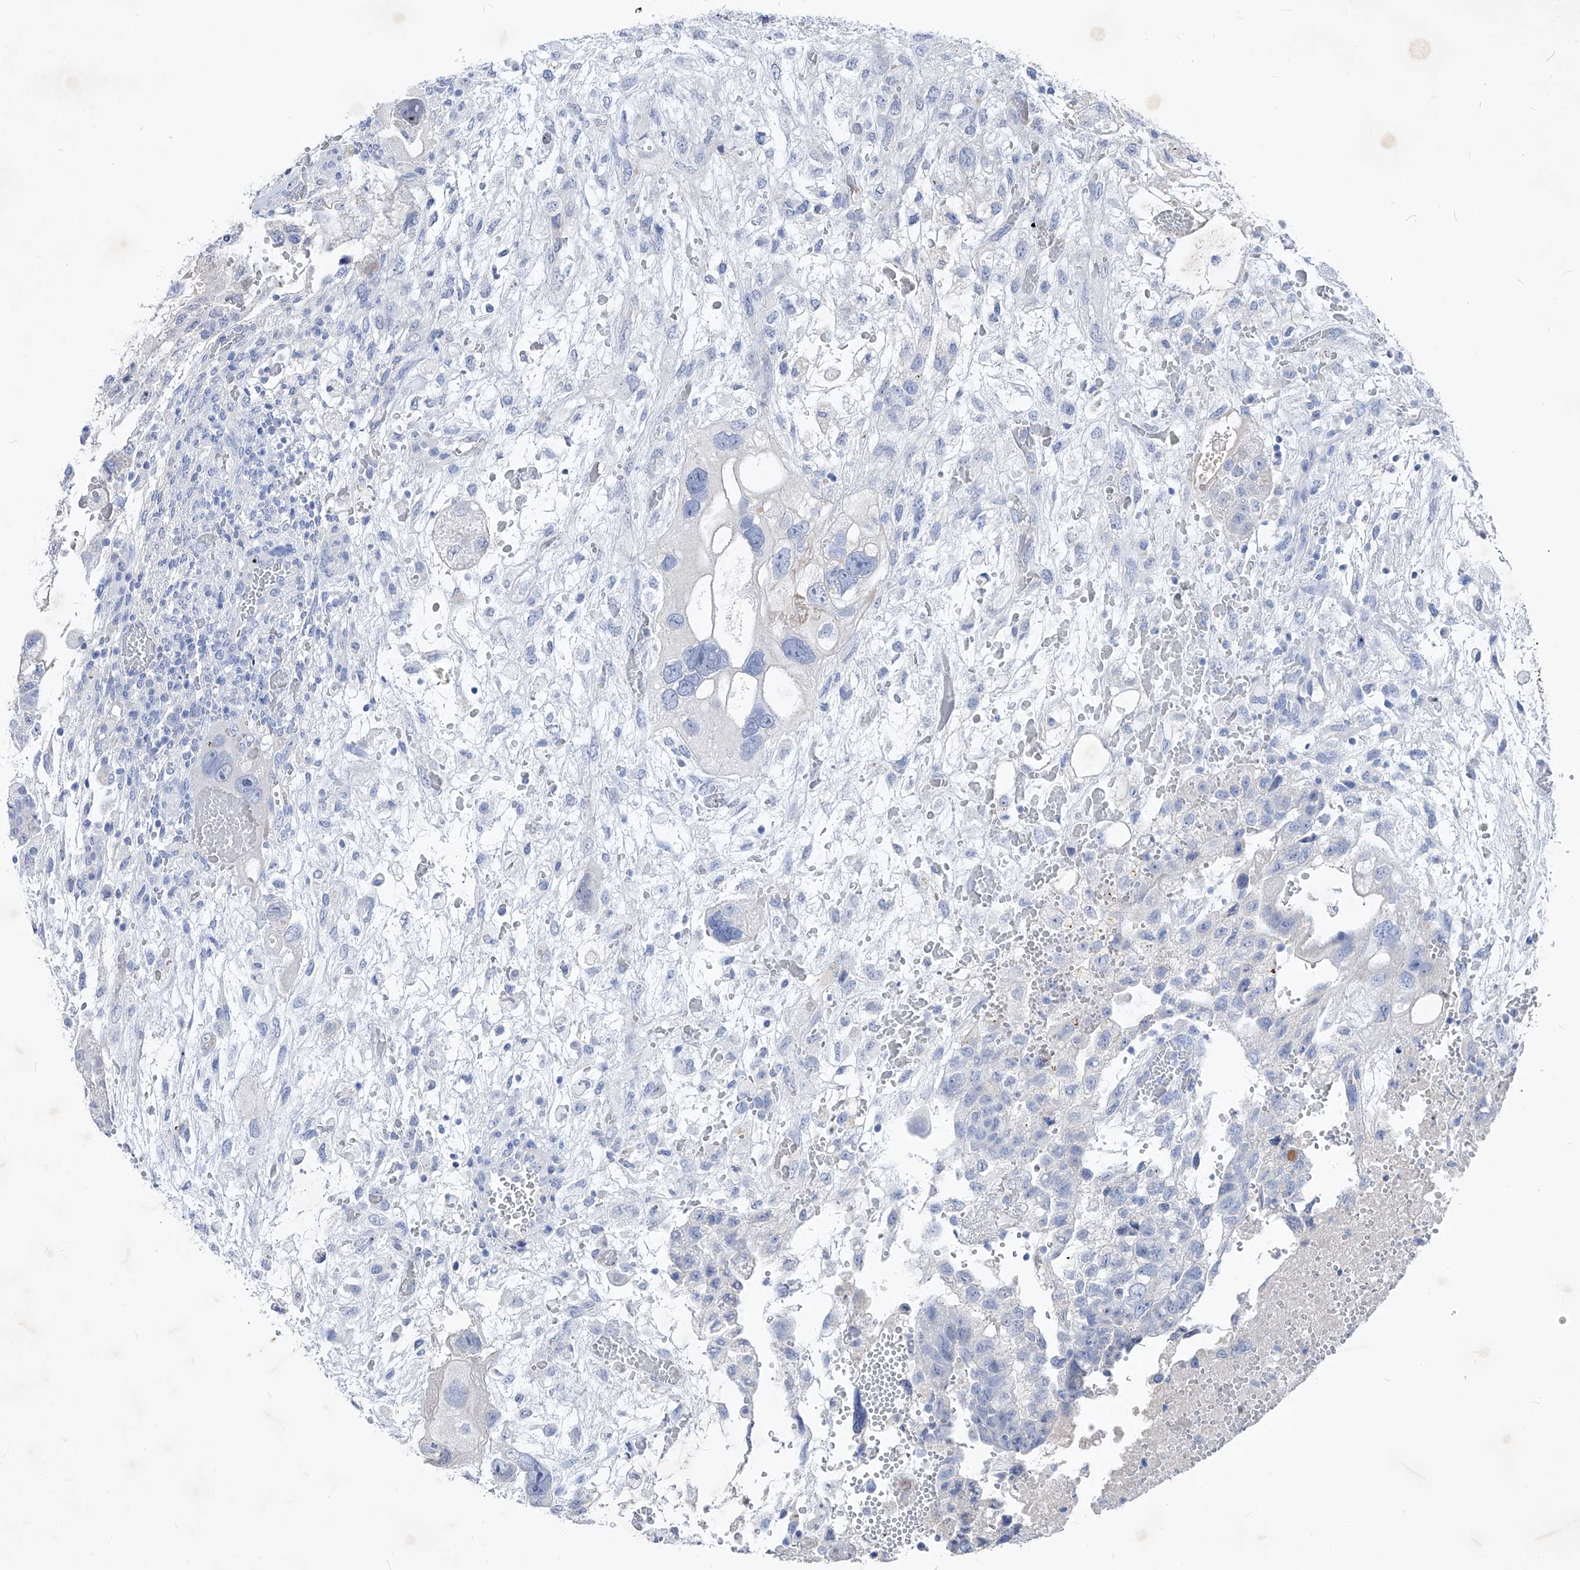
{"staining": {"intensity": "negative", "quantity": "none", "location": "none"}, "tissue": "testis cancer", "cell_type": "Tumor cells", "image_type": "cancer", "snomed": [{"axis": "morphology", "description": "Carcinoma, Embryonal, NOS"}, {"axis": "topography", "description": "Testis"}], "caption": "An IHC photomicrograph of testis cancer is shown. There is no staining in tumor cells of testis cancer.", "gene": "FRS3", "patient": {"sex": "male", "age": 36}}